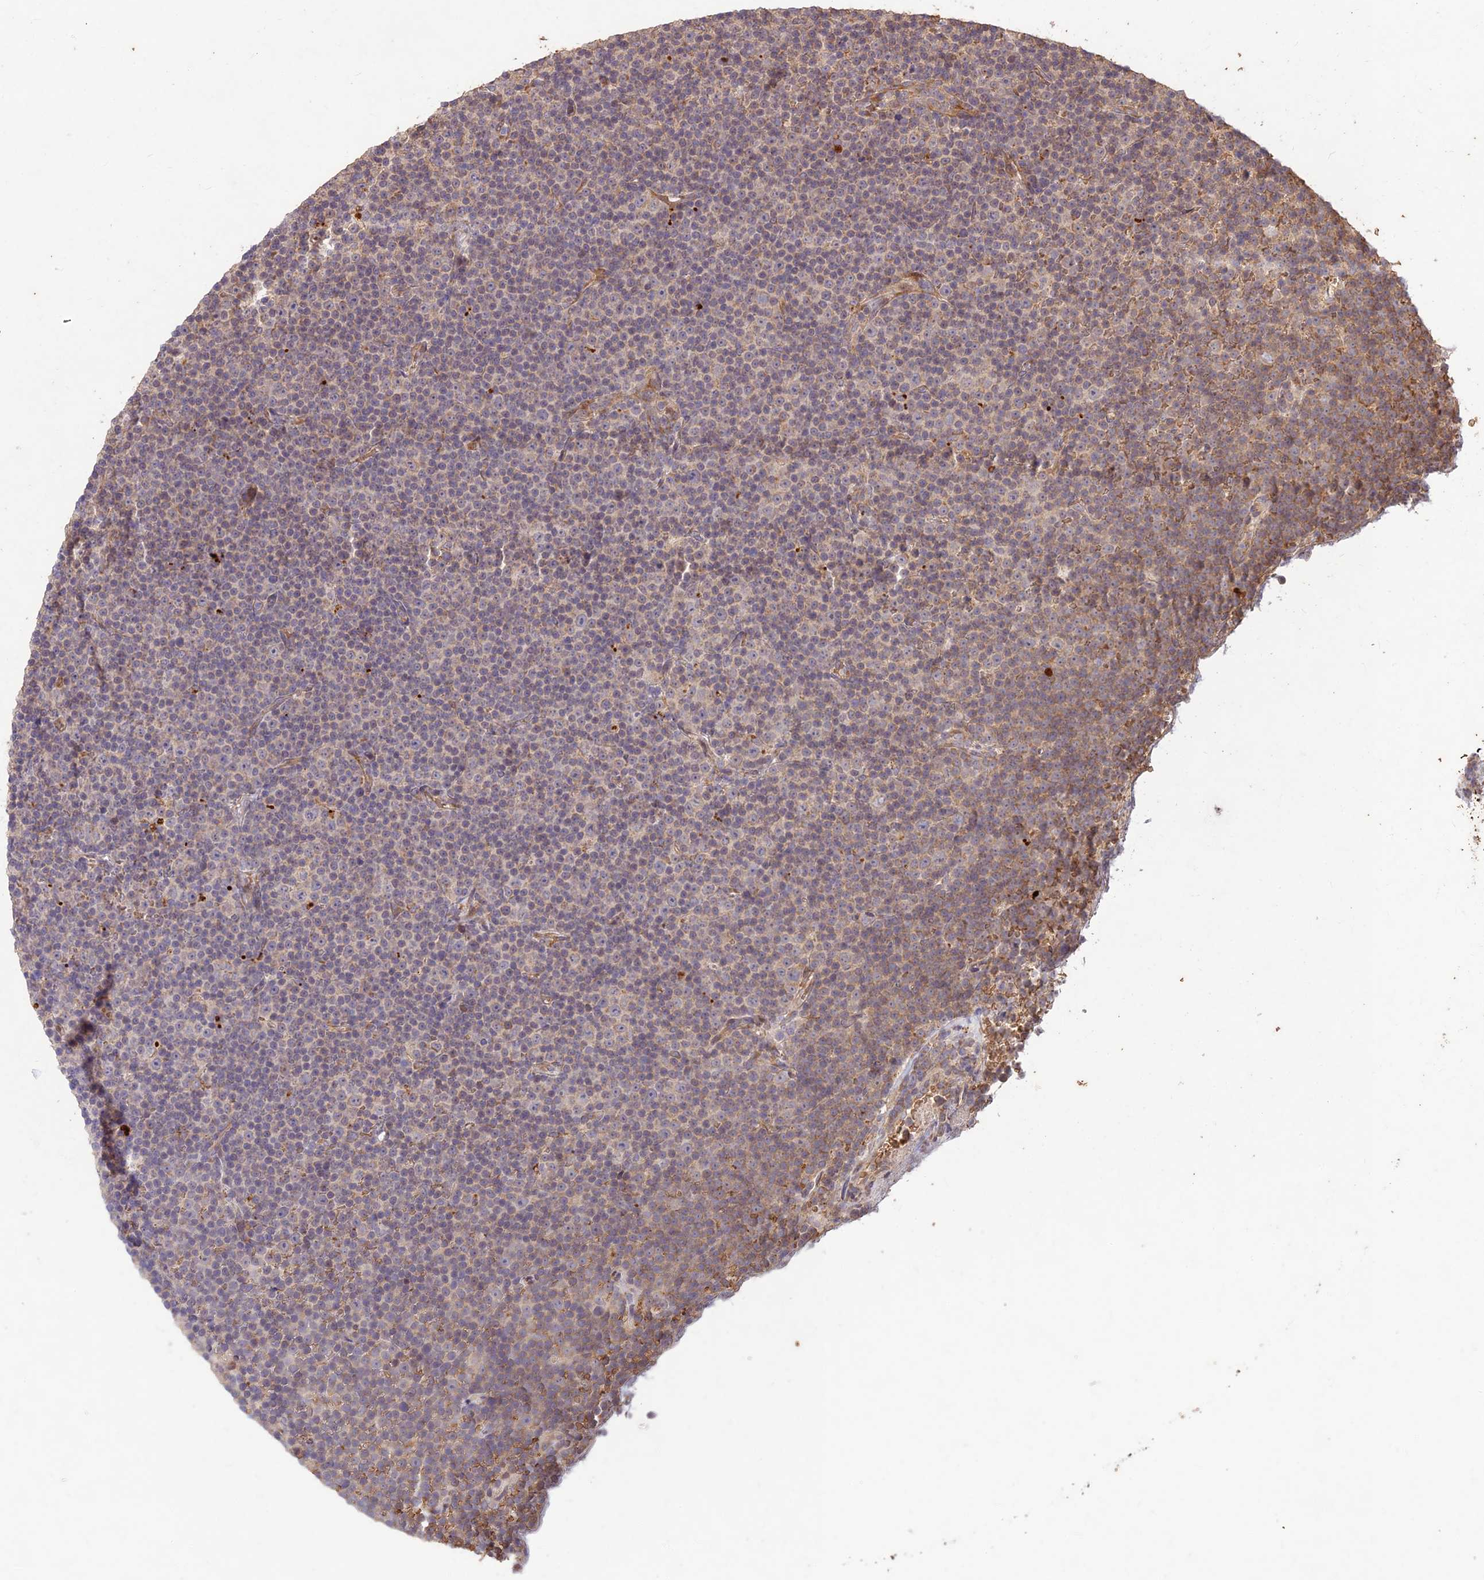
{"staining": {"intensity": "negative", "quantity": "none", "location": "none"}, "tissue": "lymphoma", "cell_type": "Tumor cells", "image_type": "cancer", "snomed": [{"axis": "morphology", "description": "Malignant lymphoma, non-Hodgkin's type, Low grade"}, {"axis": "topography", "description": "Lymph node"}], "caption": "The micrograph reveals no staining of tumor cells in low-grade malignant lymphoma, non-Hodgkin's type.", "gene": "PPP1R11", "patient": {"sex": "female", "age": 67}}